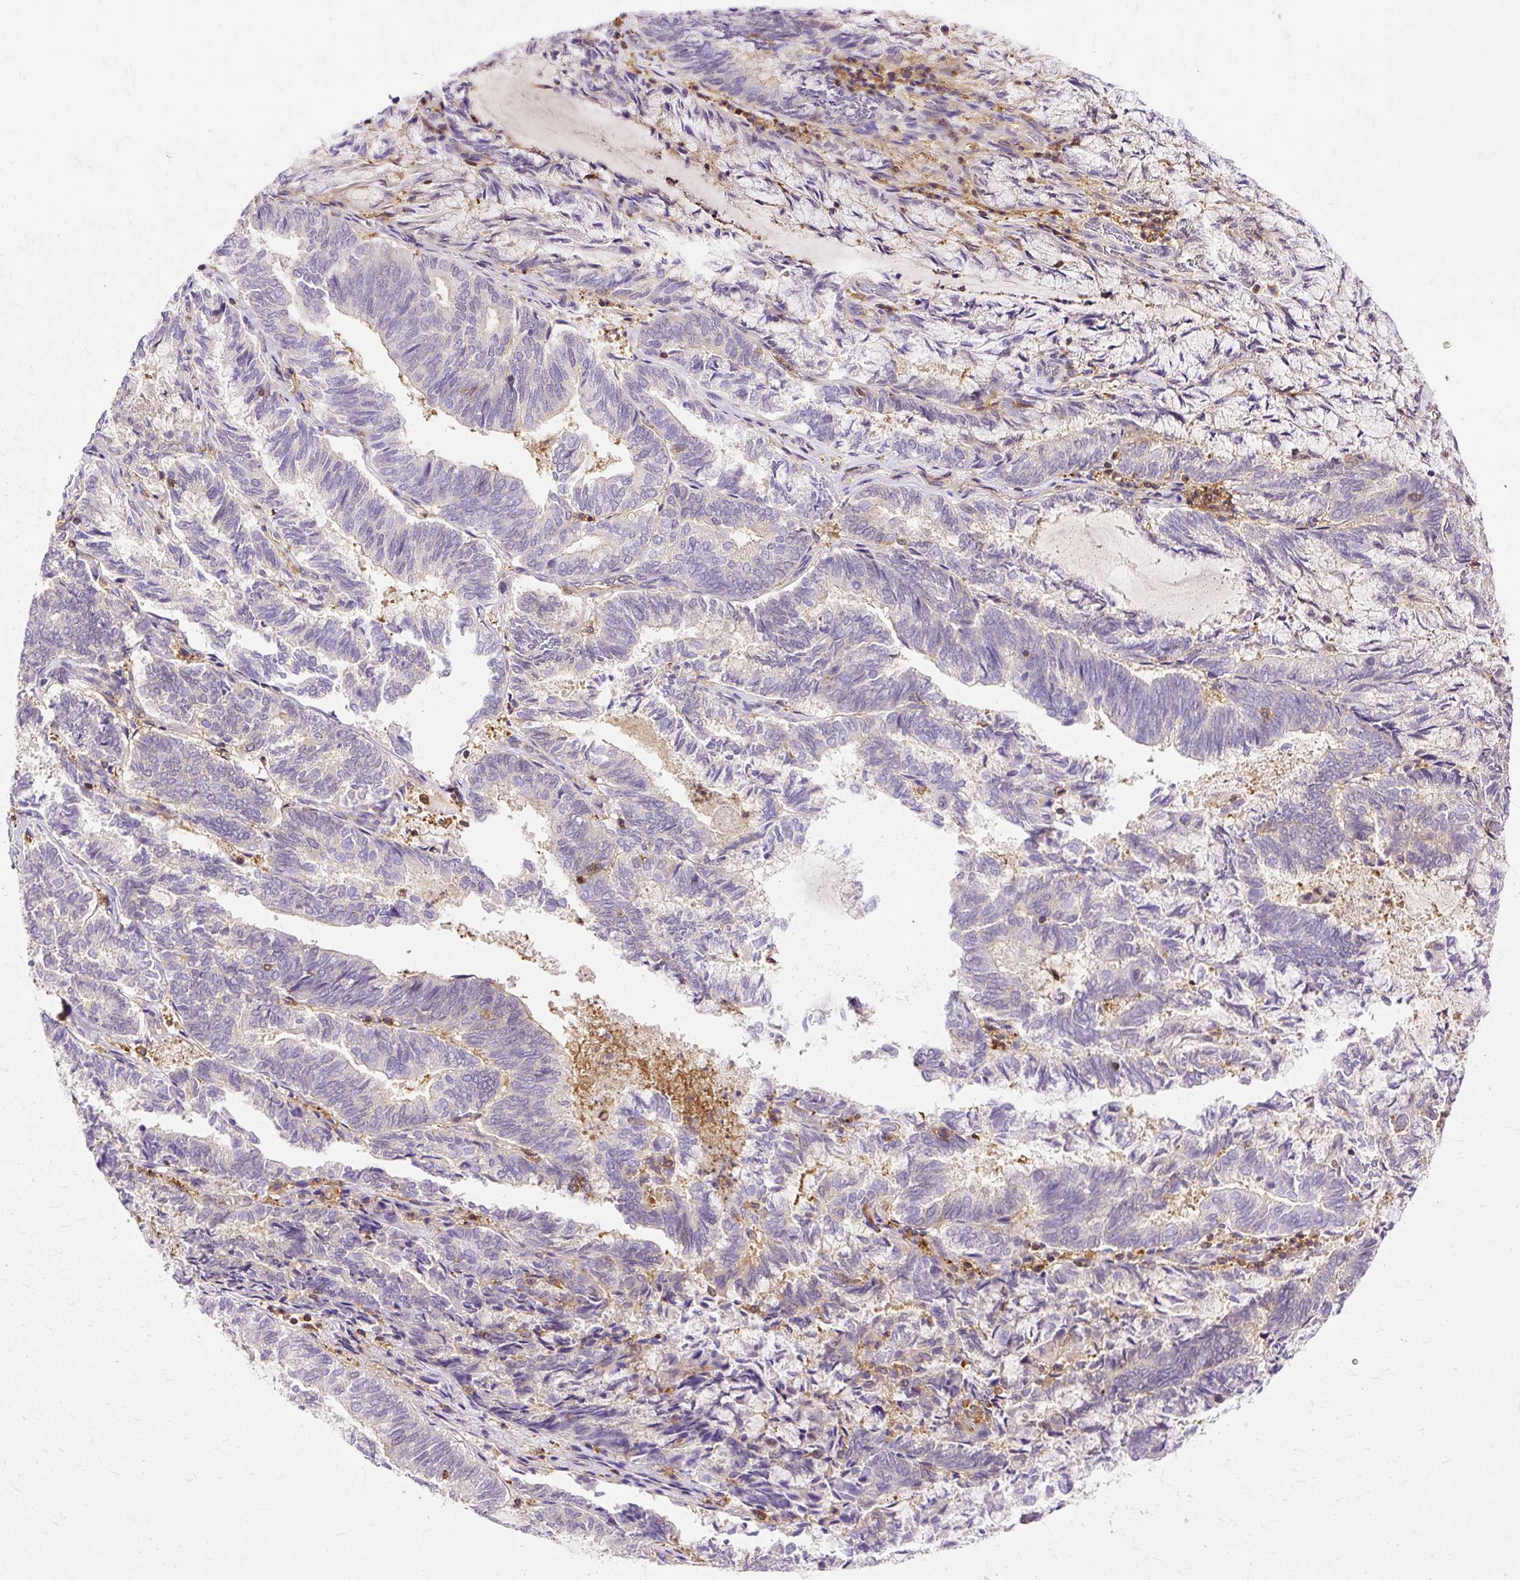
{"staining": {"intensity": "negative", "quantity": "none", "location": "none"}, "tissue": "endometrial cancer", "cell_type": "Tumor cells", "image_type": "cancer", "snomed": [{"axis": "morphology", "description": "Adenocarcinoma, NOS"}, {"axis": "topography", "description": "Endometrium"}], "caption": "This is an immunohistochemistry micrograph of endometrial cancer. There is no expression in tumor cells.", "gene": "TWF2", "patient": {"sex": "female", "age": 80}}